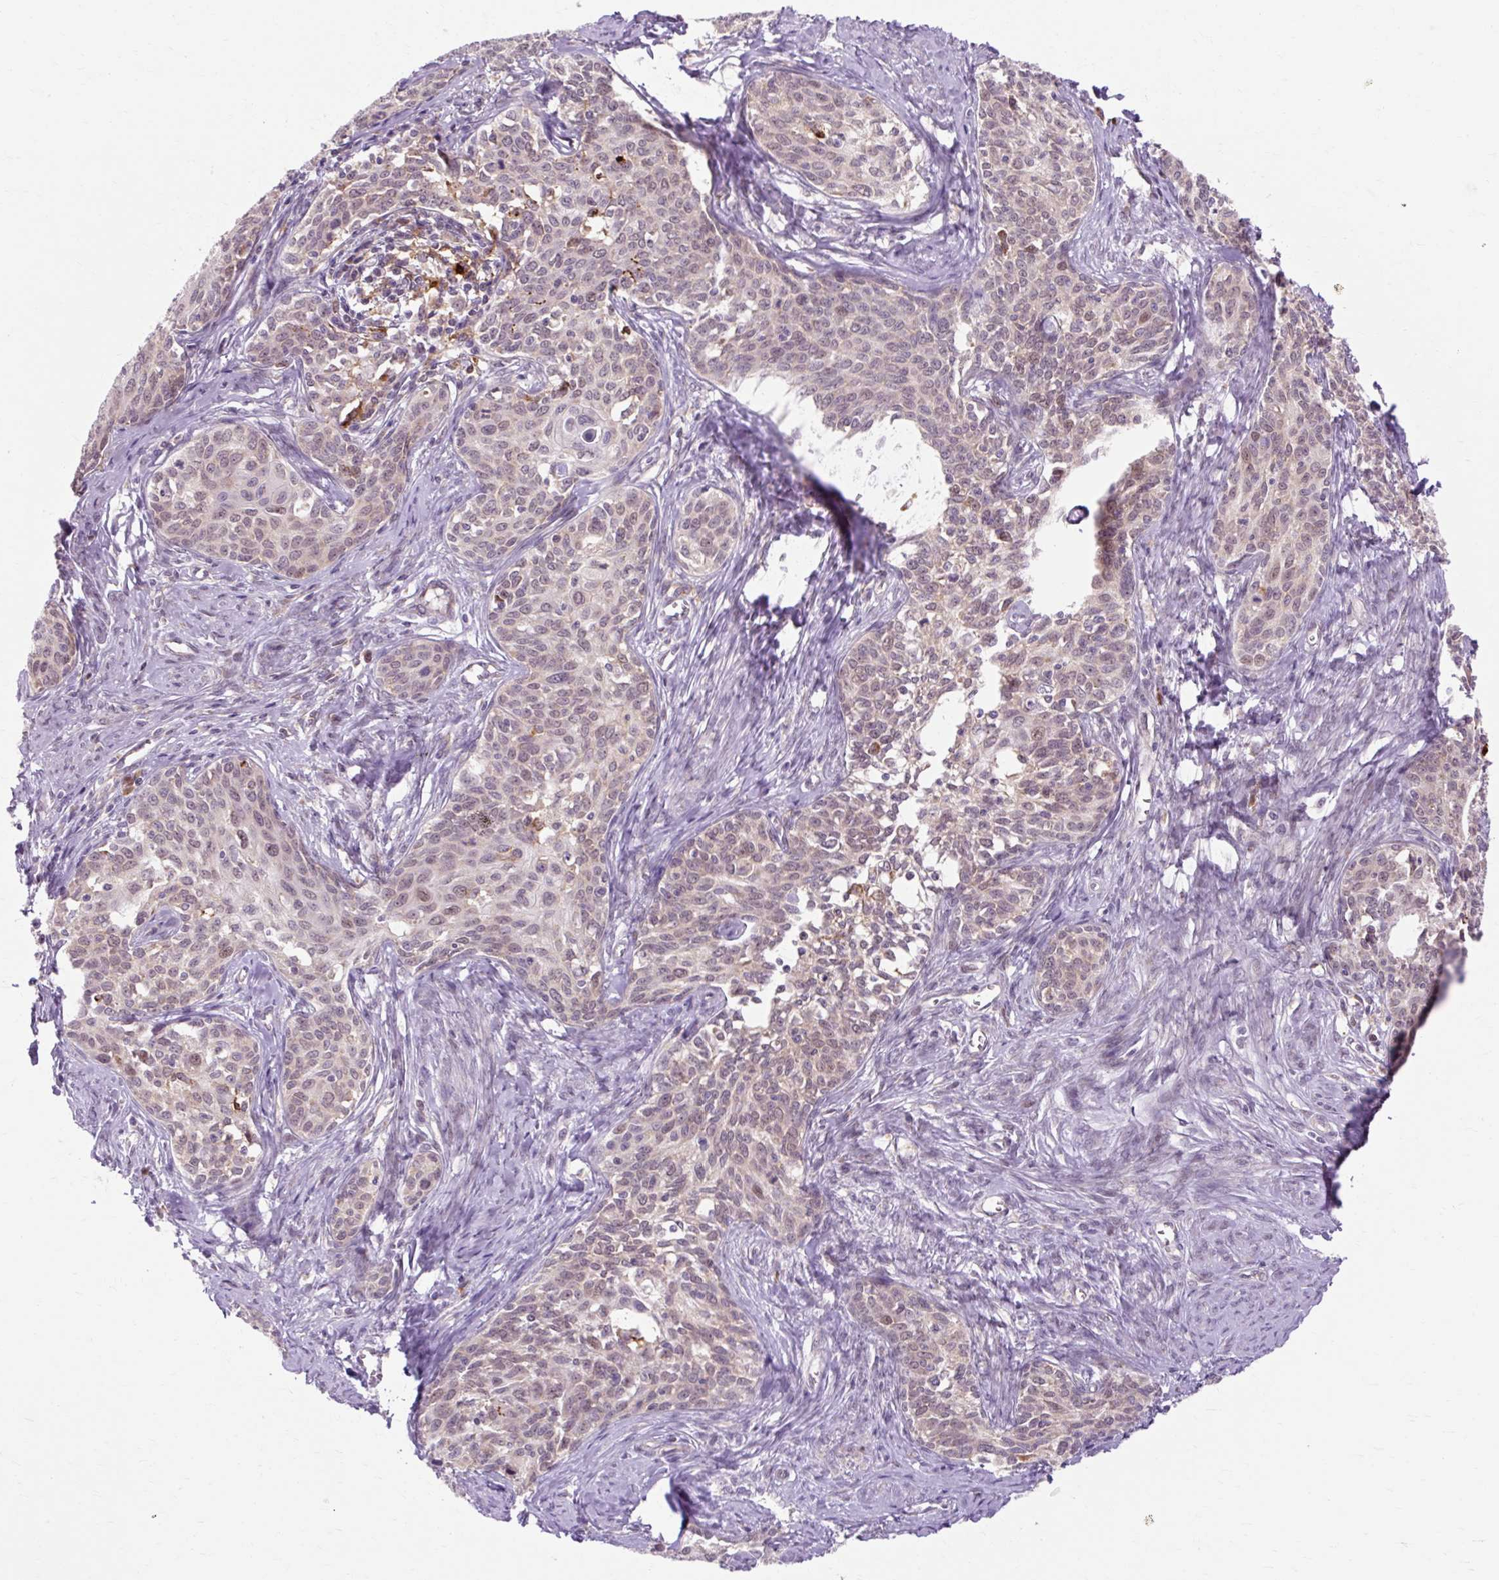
{"staining": {"intensity": "weak", "quantity": "<25%", "location": "cytoplasmic/membranous,nuclear"}, "tissue": "cervical cancer", "cell_type": "Tumor cells", "image_type": "cancer", "snomed": [{"axis": "morphology", "description": "Squamous cell carcinoma, NOS"}, {"axis": "morphology", "description": "Adenocarcinoma, NOS"}, {"axis": "topography", "description": "Cervix"}], "caption": "Protein analysis of adenocarcinoma (cervical) demonstrates no significant staining in tumor cells.", "gene": "GEMIN2", "patient": {"sex": "female", "age": 52}}